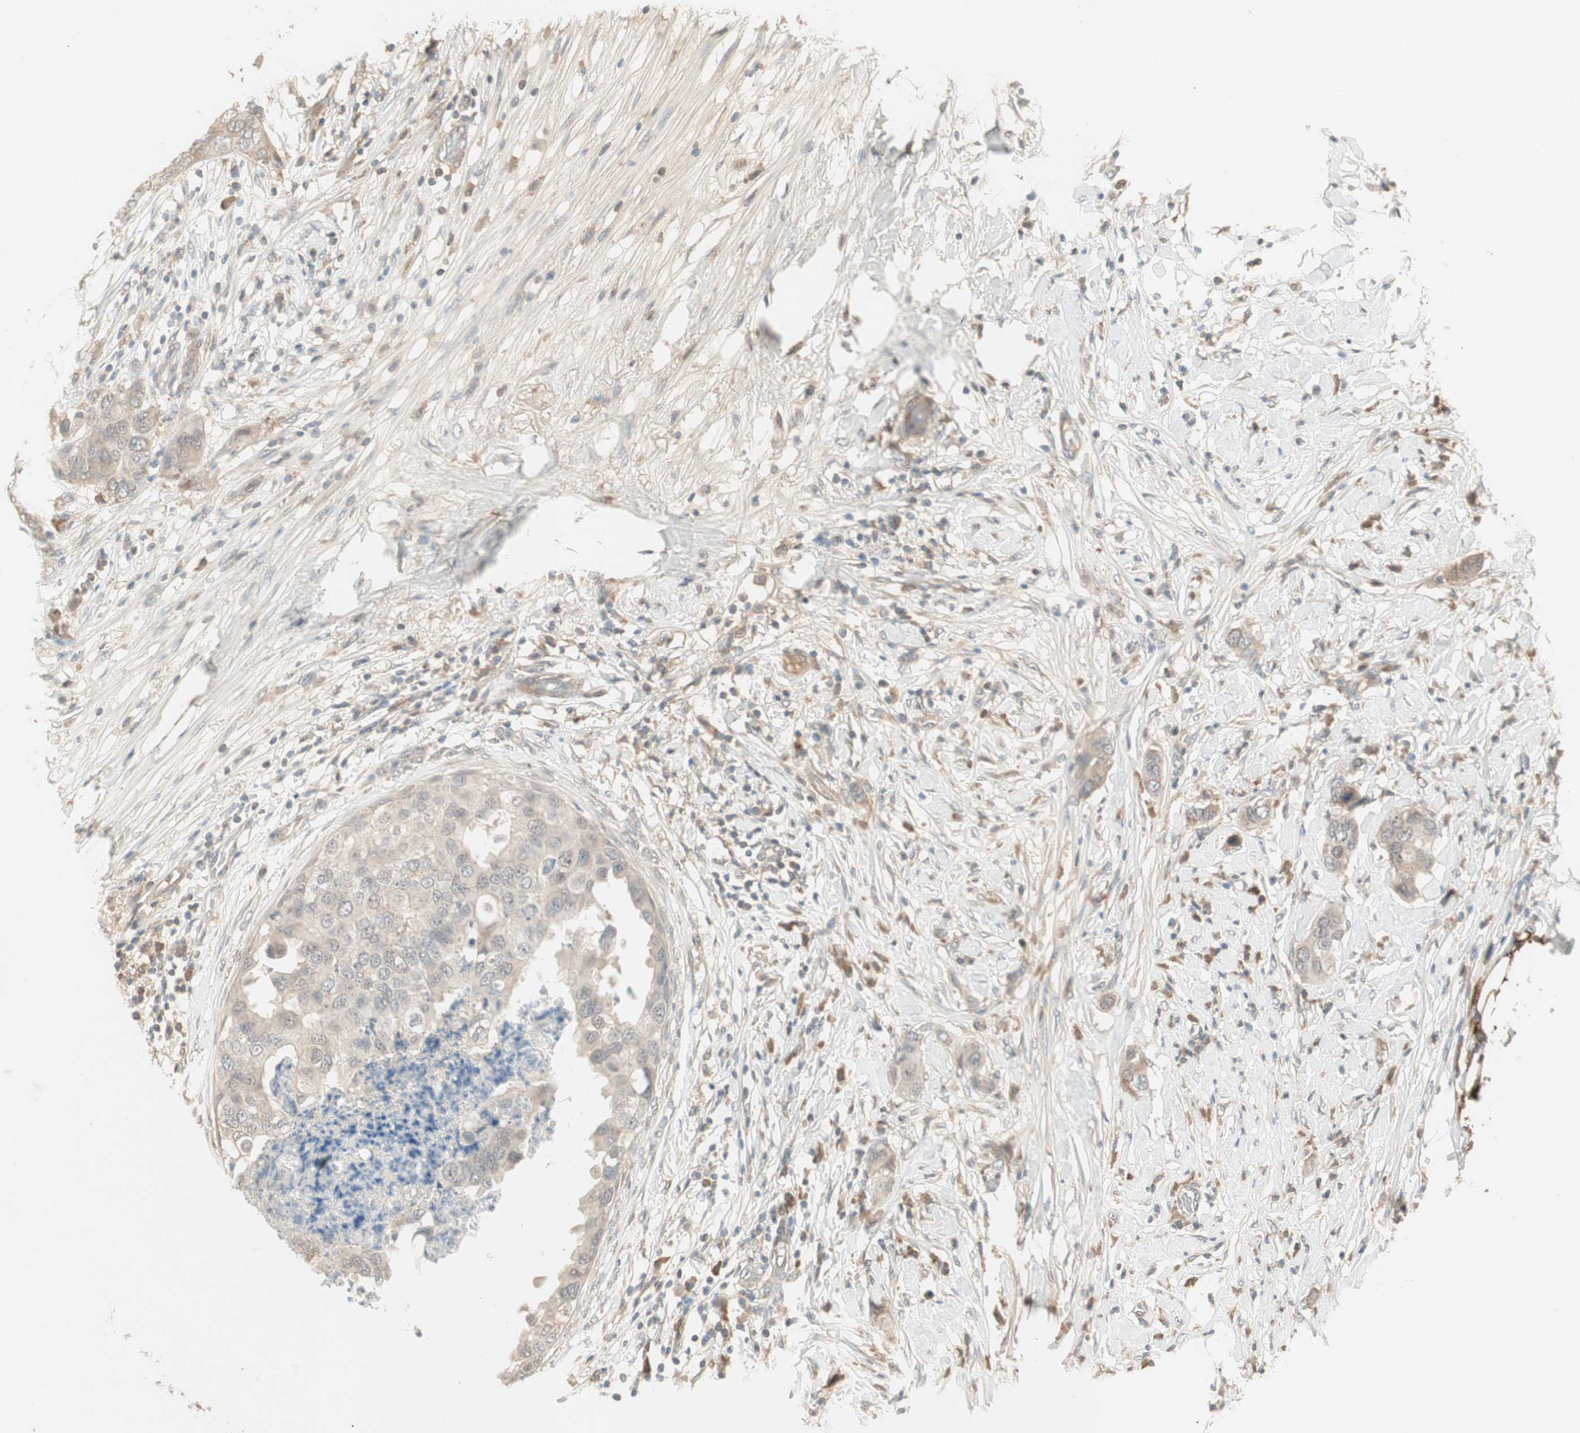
{"staining": {"intensity": "negative", "quantity": "none", "location": "none"}, "tissue": "breast cancer", "cell_type": "Tumor cells", "image_type": "cancer", "snomed": [{"axis": "morphology", "description": "Duct carcinoma"}, {"axis": "topography", "description": "Breast"}], "caption": "An image of breast invasive ductal carcinoma stained for a protein shows no brown staining in tumor cells. The staining is performed using DAB brown chromogen with nuclei counter-stained in using hematoxylin.", "gene": "RNGTT", "patient": {"sex": "female", "age": 50}}